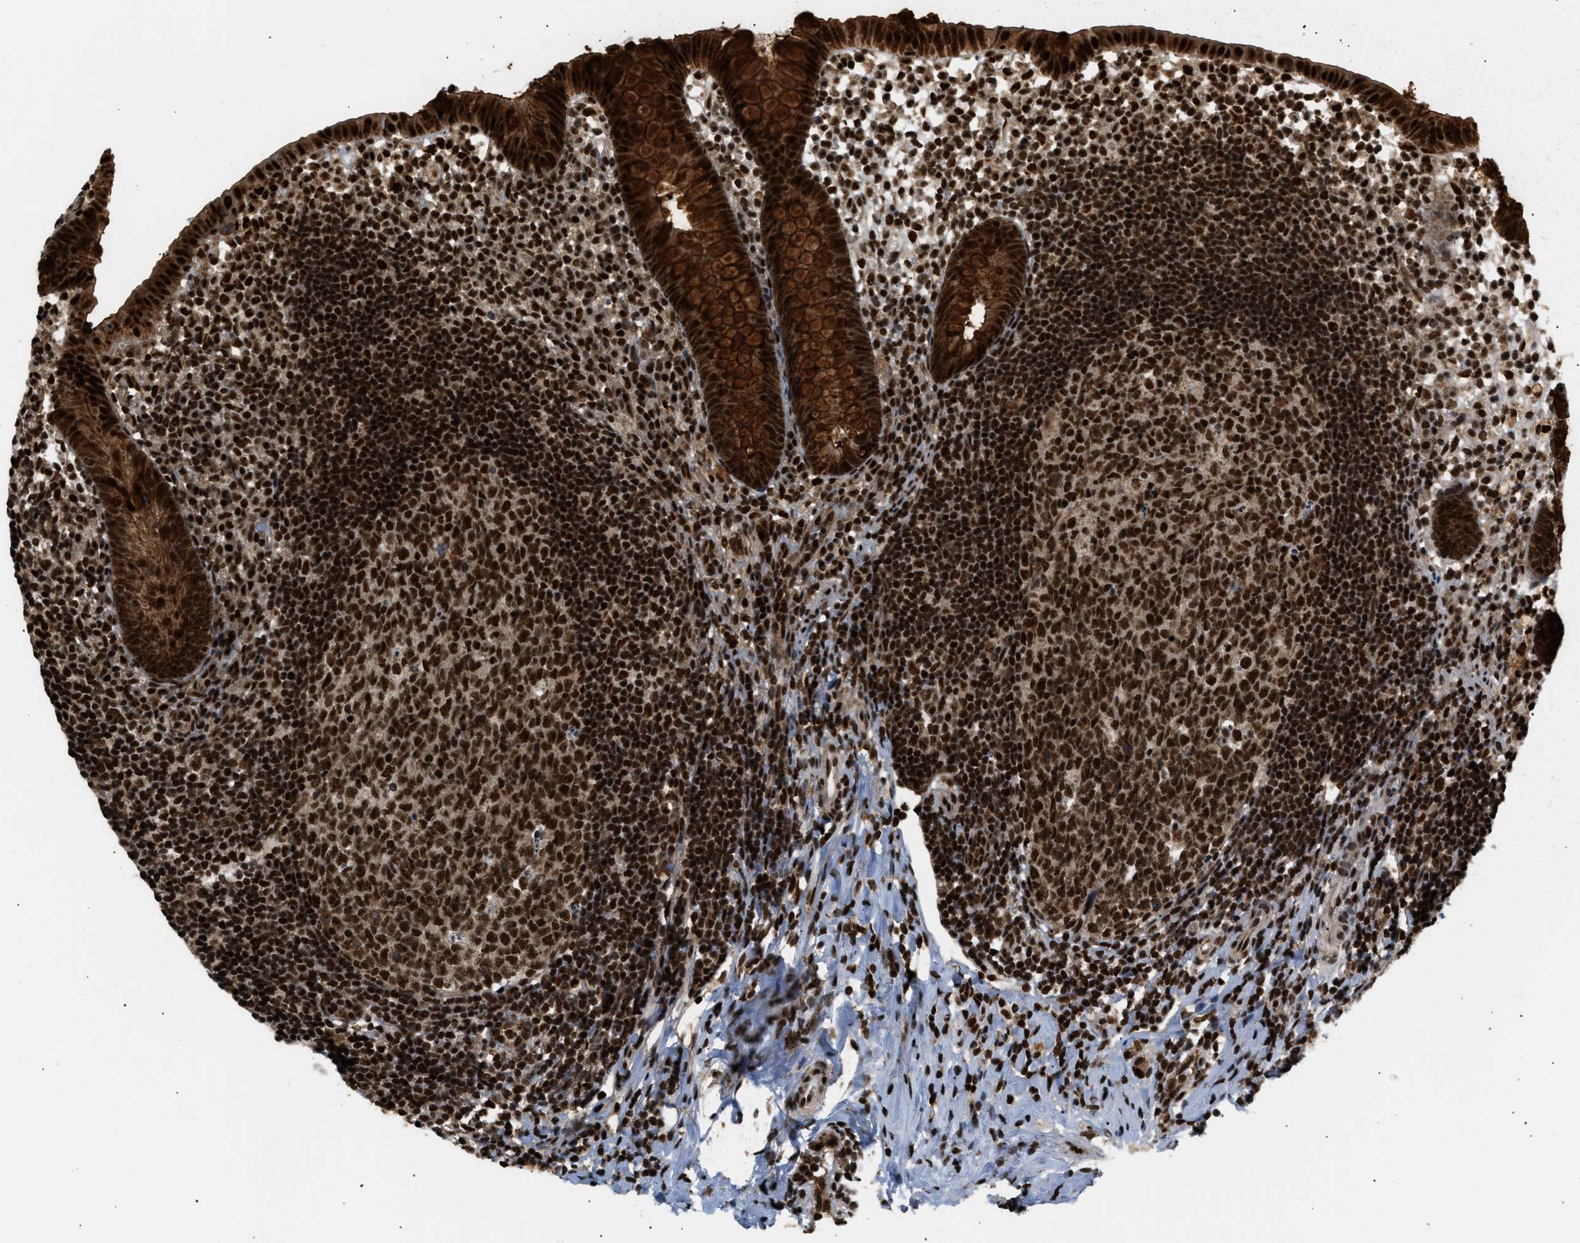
{"staining": {"intensity": "strong", "quantity": ">75%", "location": "cytoplasmic/membranous,nuclear"}, "tissue": "appendix", "cell_type": "Glandular cells", "image_type": "normal", "snomed": [{"axis": "morphology", "description": "Normal tissue, NOS"}, {"axis": "topography", "description": "Appendix"}], "caption": "Protein staining of unremarkable appendix reveals strong cytoplasmic/membranous,nuclear staining in about >75% of glandular cells.", "gene": "RBM5", "patient": {"sex": "female", "age": 20}}